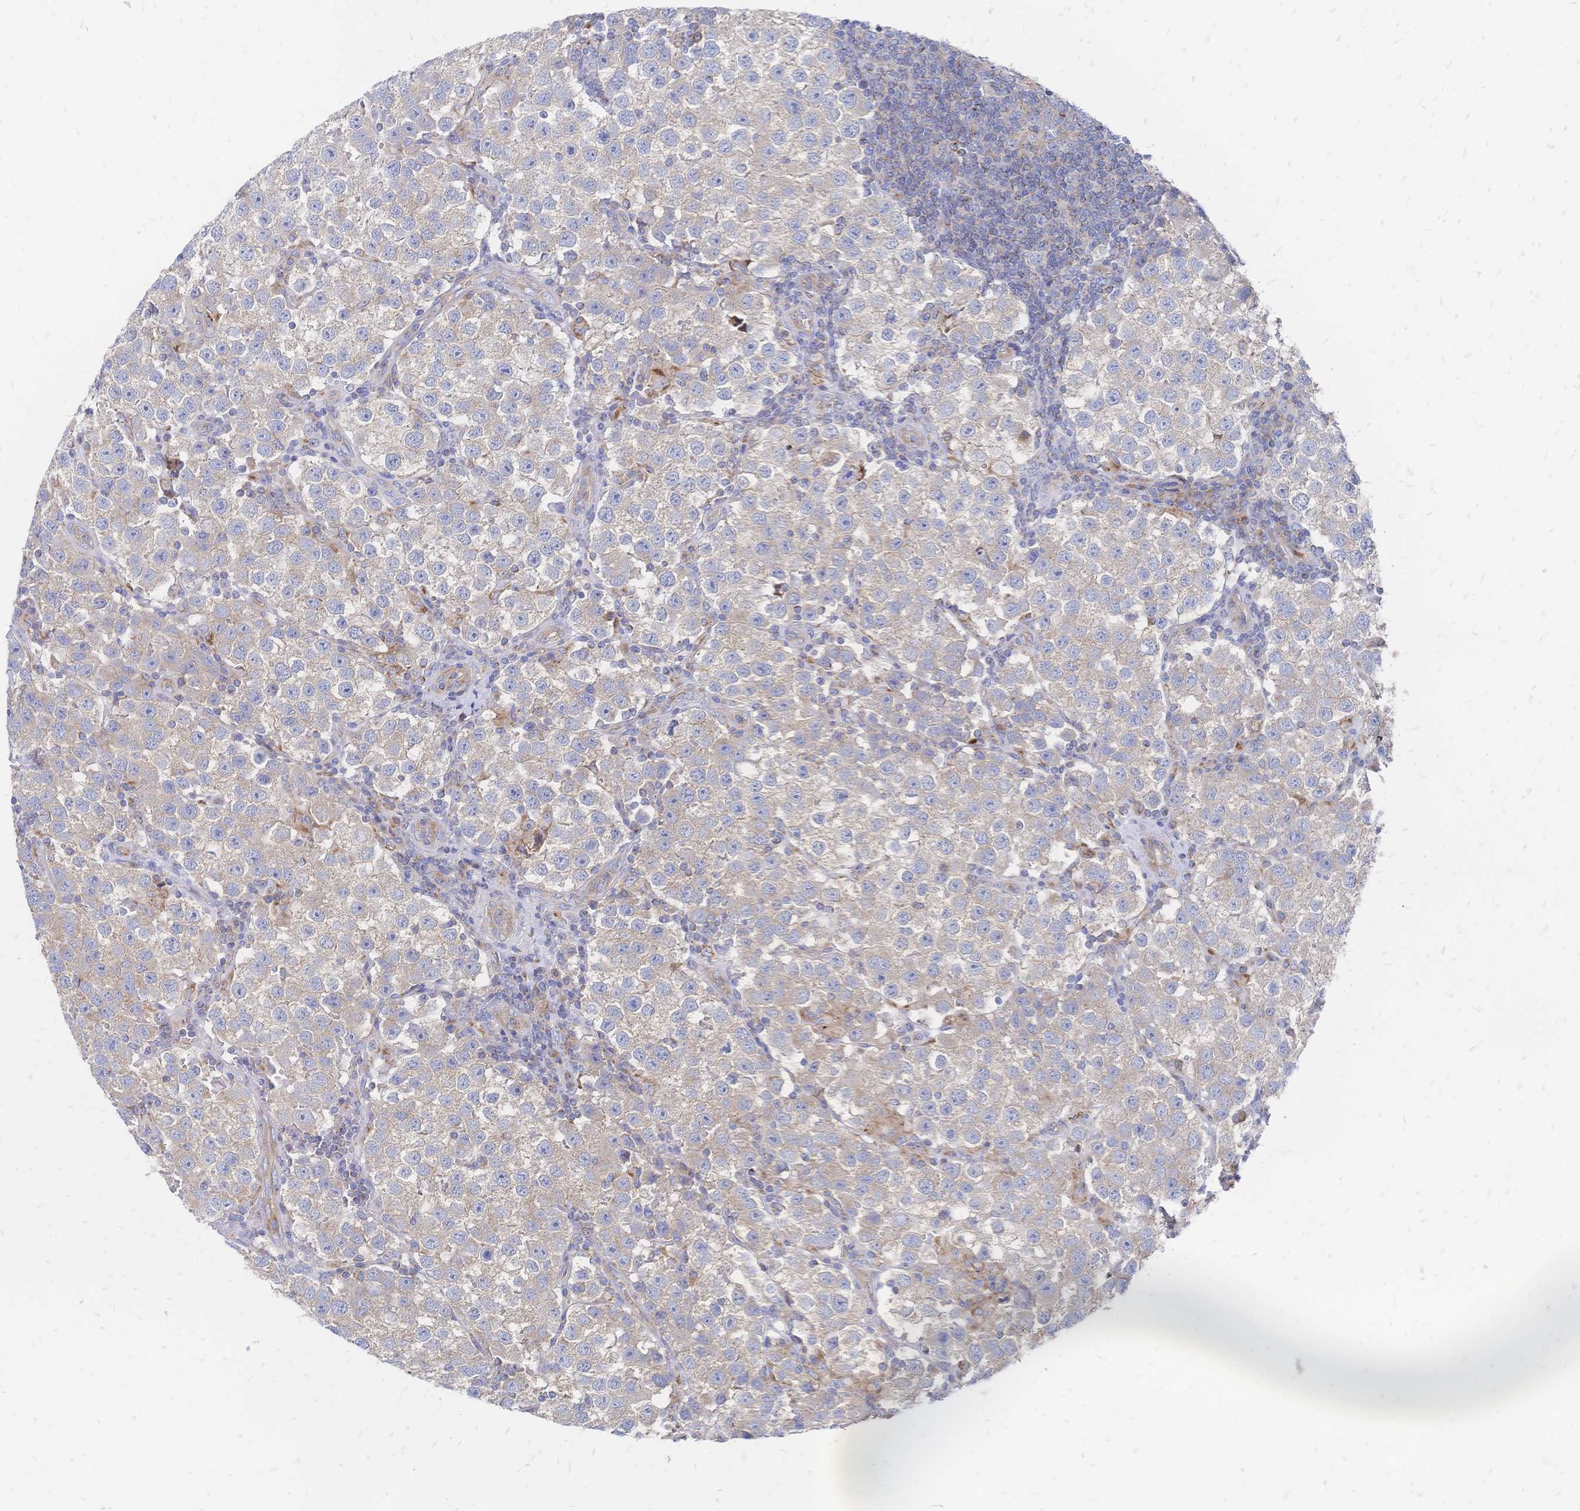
{"staining": {"intensity": "weak", "quantity": ">75%", "location": "cytoplasmic/membranous"}, "tissue": "testis cancer", "cell_type": "Tumor cells", "image_type": "cancer", "snomed": [{"axis": "morphology", "description": "Seminoma, NOS"}, {"axis": "topography", "description": "Testis"}], "caption": "There is low levels of weak cytoplasmic/membranous expression in tumor cells of testis cancer, as demonstrated by immunohistochemical staining (brown color).", "gene": "SORBS1", "patient": {"sex": "male", "age": 37}}